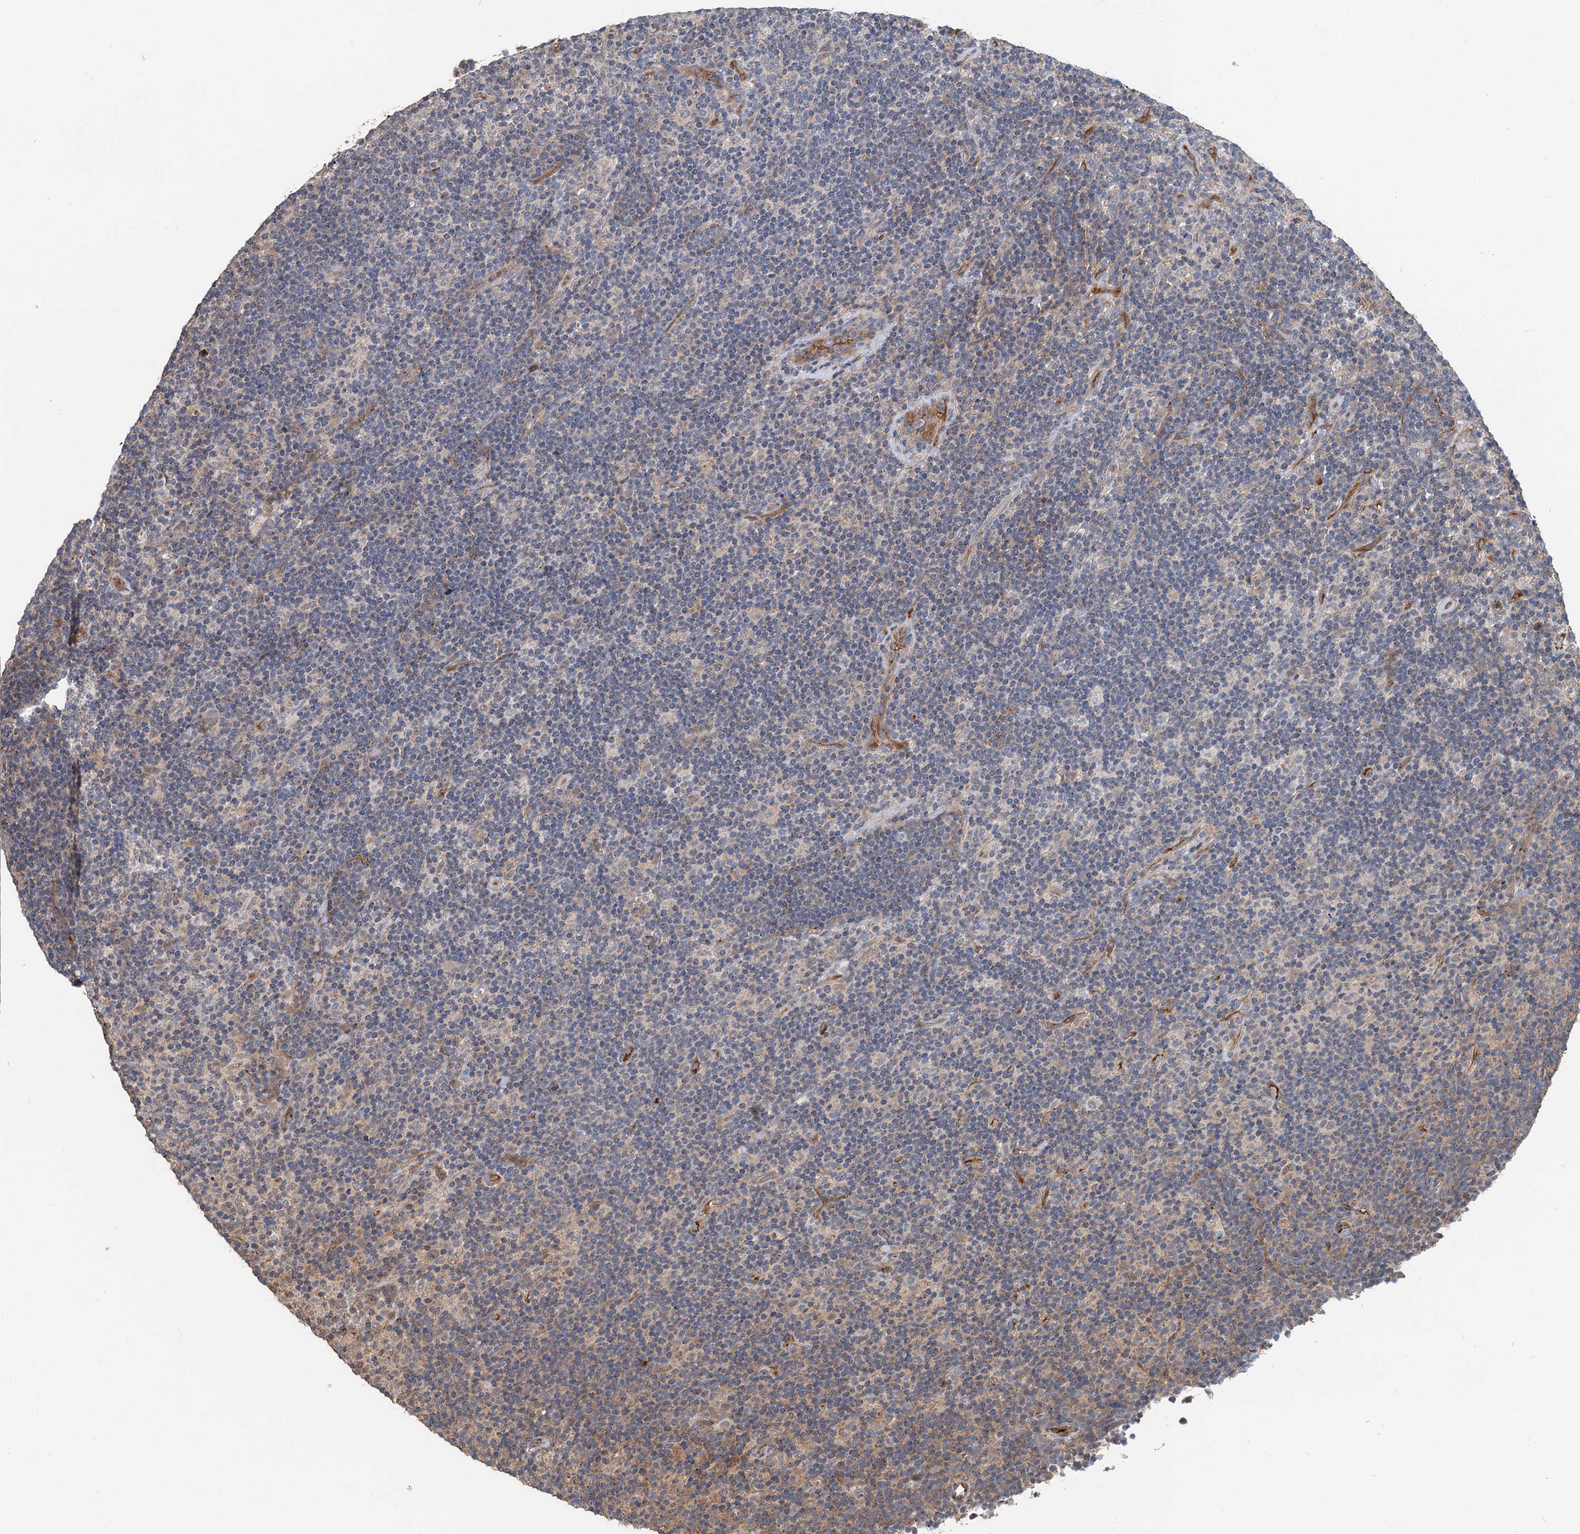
{"staining": {"intensity": "negative", "quantity": "none", "location": "none"}, "tissue": "lymphoma", "cell_type": "Tumor cells", "image_type": "cancer", "snomed": [{"axis": "morphology", "description": "Hodgkin's disease, NOS"}, {"axis": "topography", "description": "Lymph node"}], "caption": "The image demonstrates no significant expression in tumor cells of lymphoma.", "gene": "DEXI", "patient": {"sex": "female", "age": 57}}